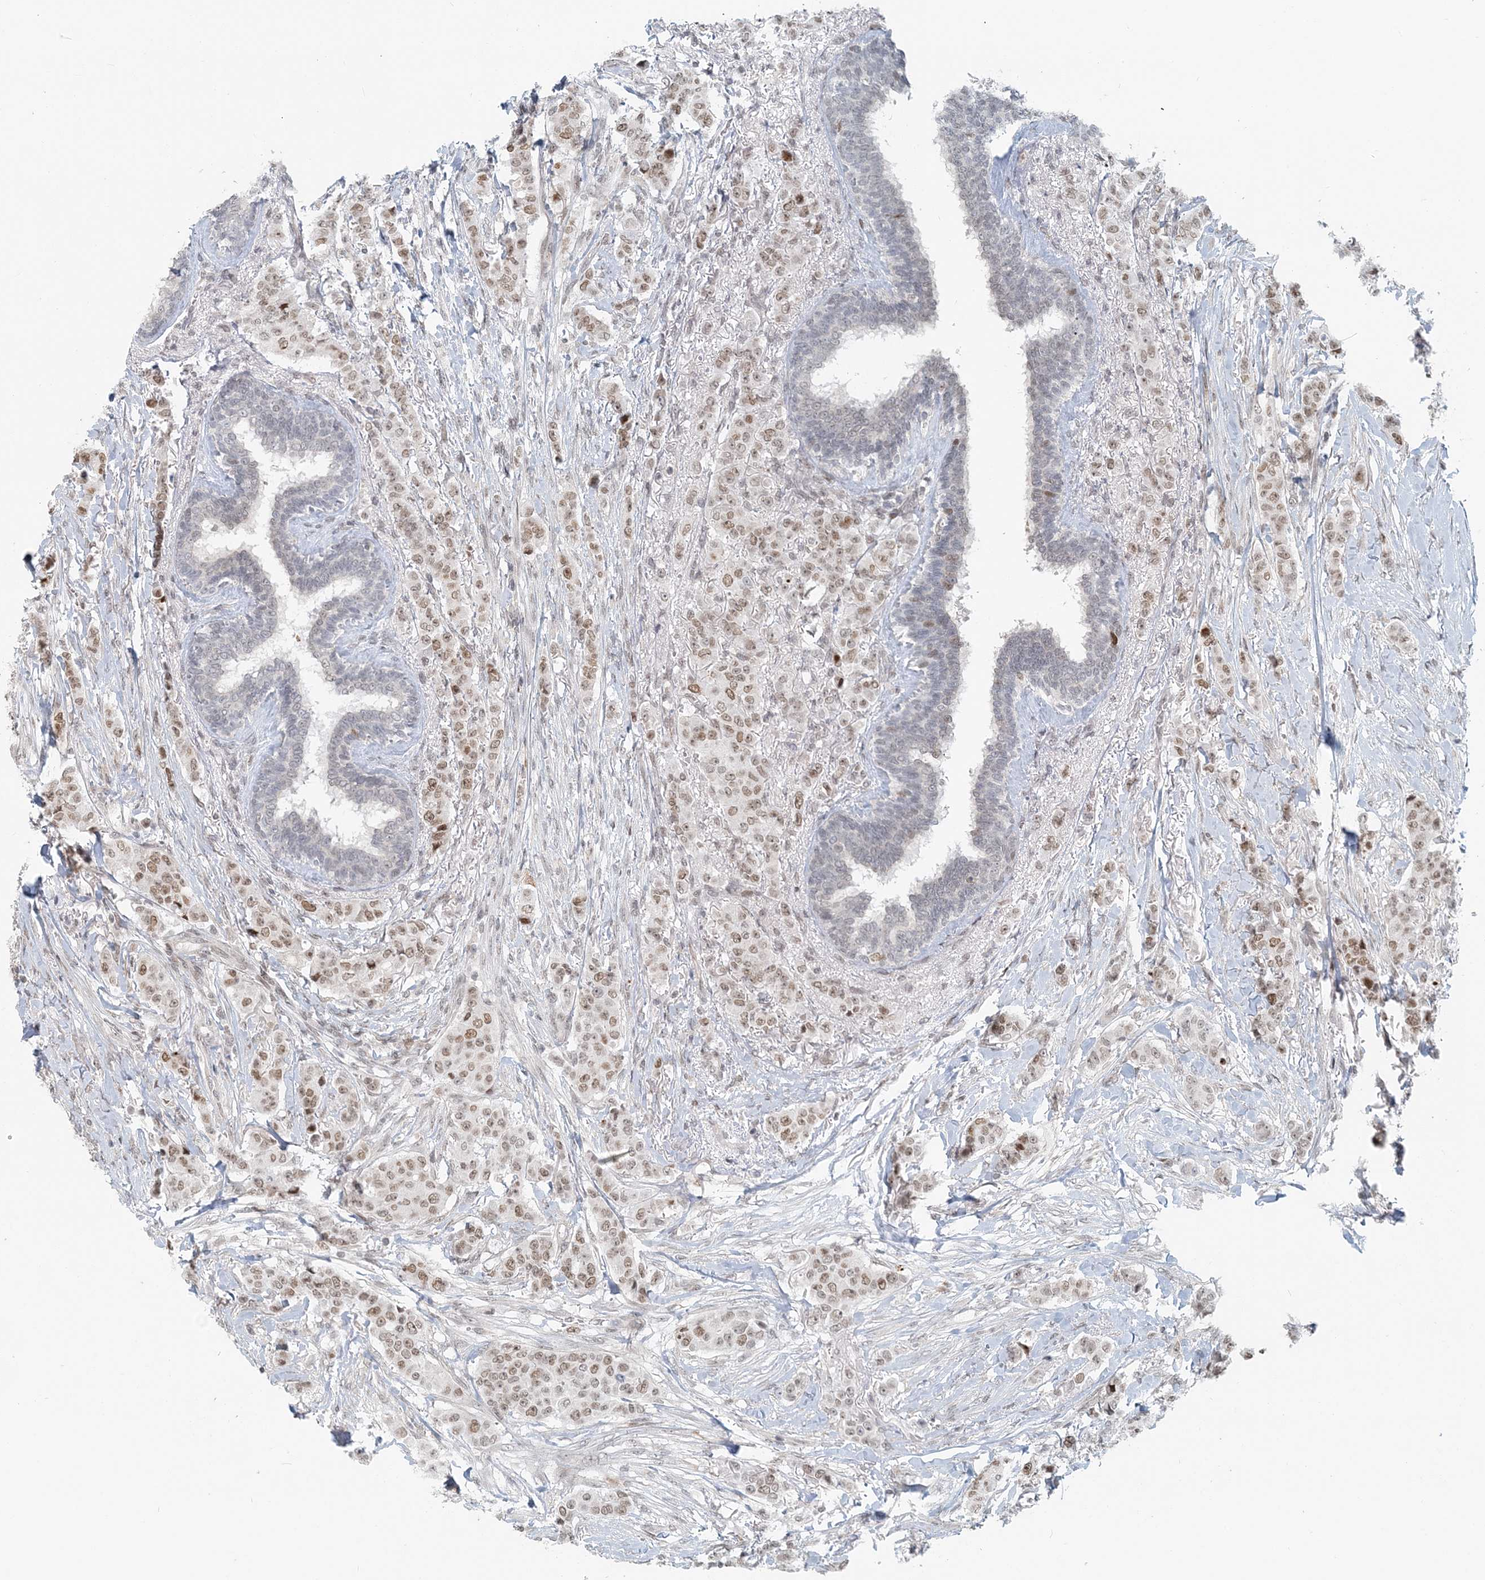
{"staining": {"intensity": "moderate", "quantity": ">75%", "location": "nuclear"}, "tissue": "breast cancer", "cell_type": "Tumor cells", "image_type": "cancer", "snomed": [{"axis": "morphology", "description": "Duct carcinoma"}, {"axis": "topography", "description": "Breast"}], "caption": "Human breast cancer stained with a brown dye reveals moderate nuclear positive positivity in approximately >75% of tumor cells.", "gene": "BAZ1B", "patient": {"sex": "female", "age": 40}}